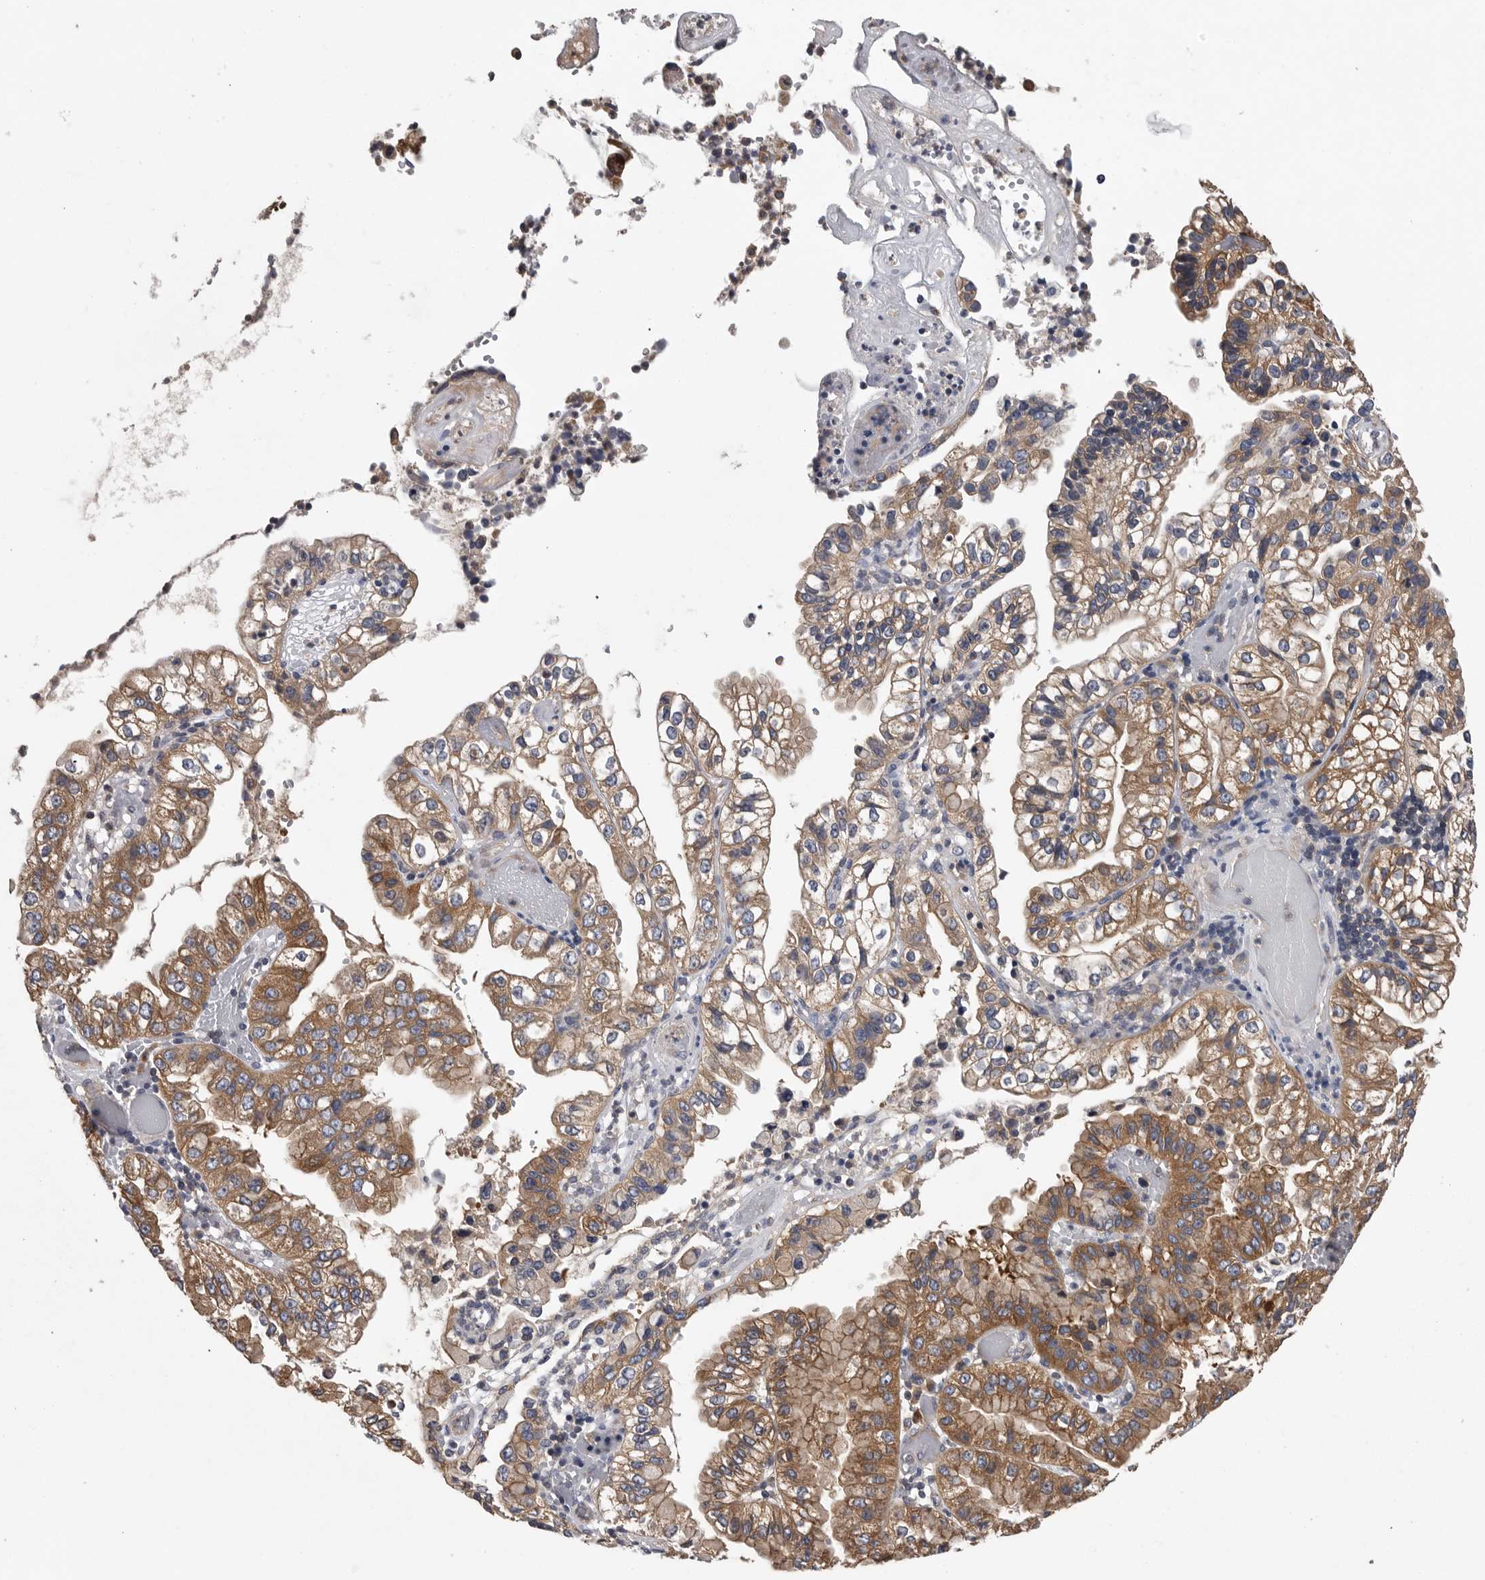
{"staining": {"intensity": "moderate", "quantity": ">75%", "location": "cytoplasmic/membranous"}, "tissue": "liver cancer", "cell_type": "Tumor cells", "image_type": "cancer", "snomed": [{"axis": "morphology", "description": "Cholangiocarcinoma"}, {"axis": "topography", "description": "Liver"}], "caption": "Brown immunohistochemical staining in liver cholangiocarcinoma demonstrates moderate cytoplasmic/membranous positivity in about >75% of tumor cells. (DAB (3,3'-diaminobenzidine) IHC with brightfield microscopy, high magnification).", "gene": "OXR1", "patient": {"sex": "female", "age": 79}}